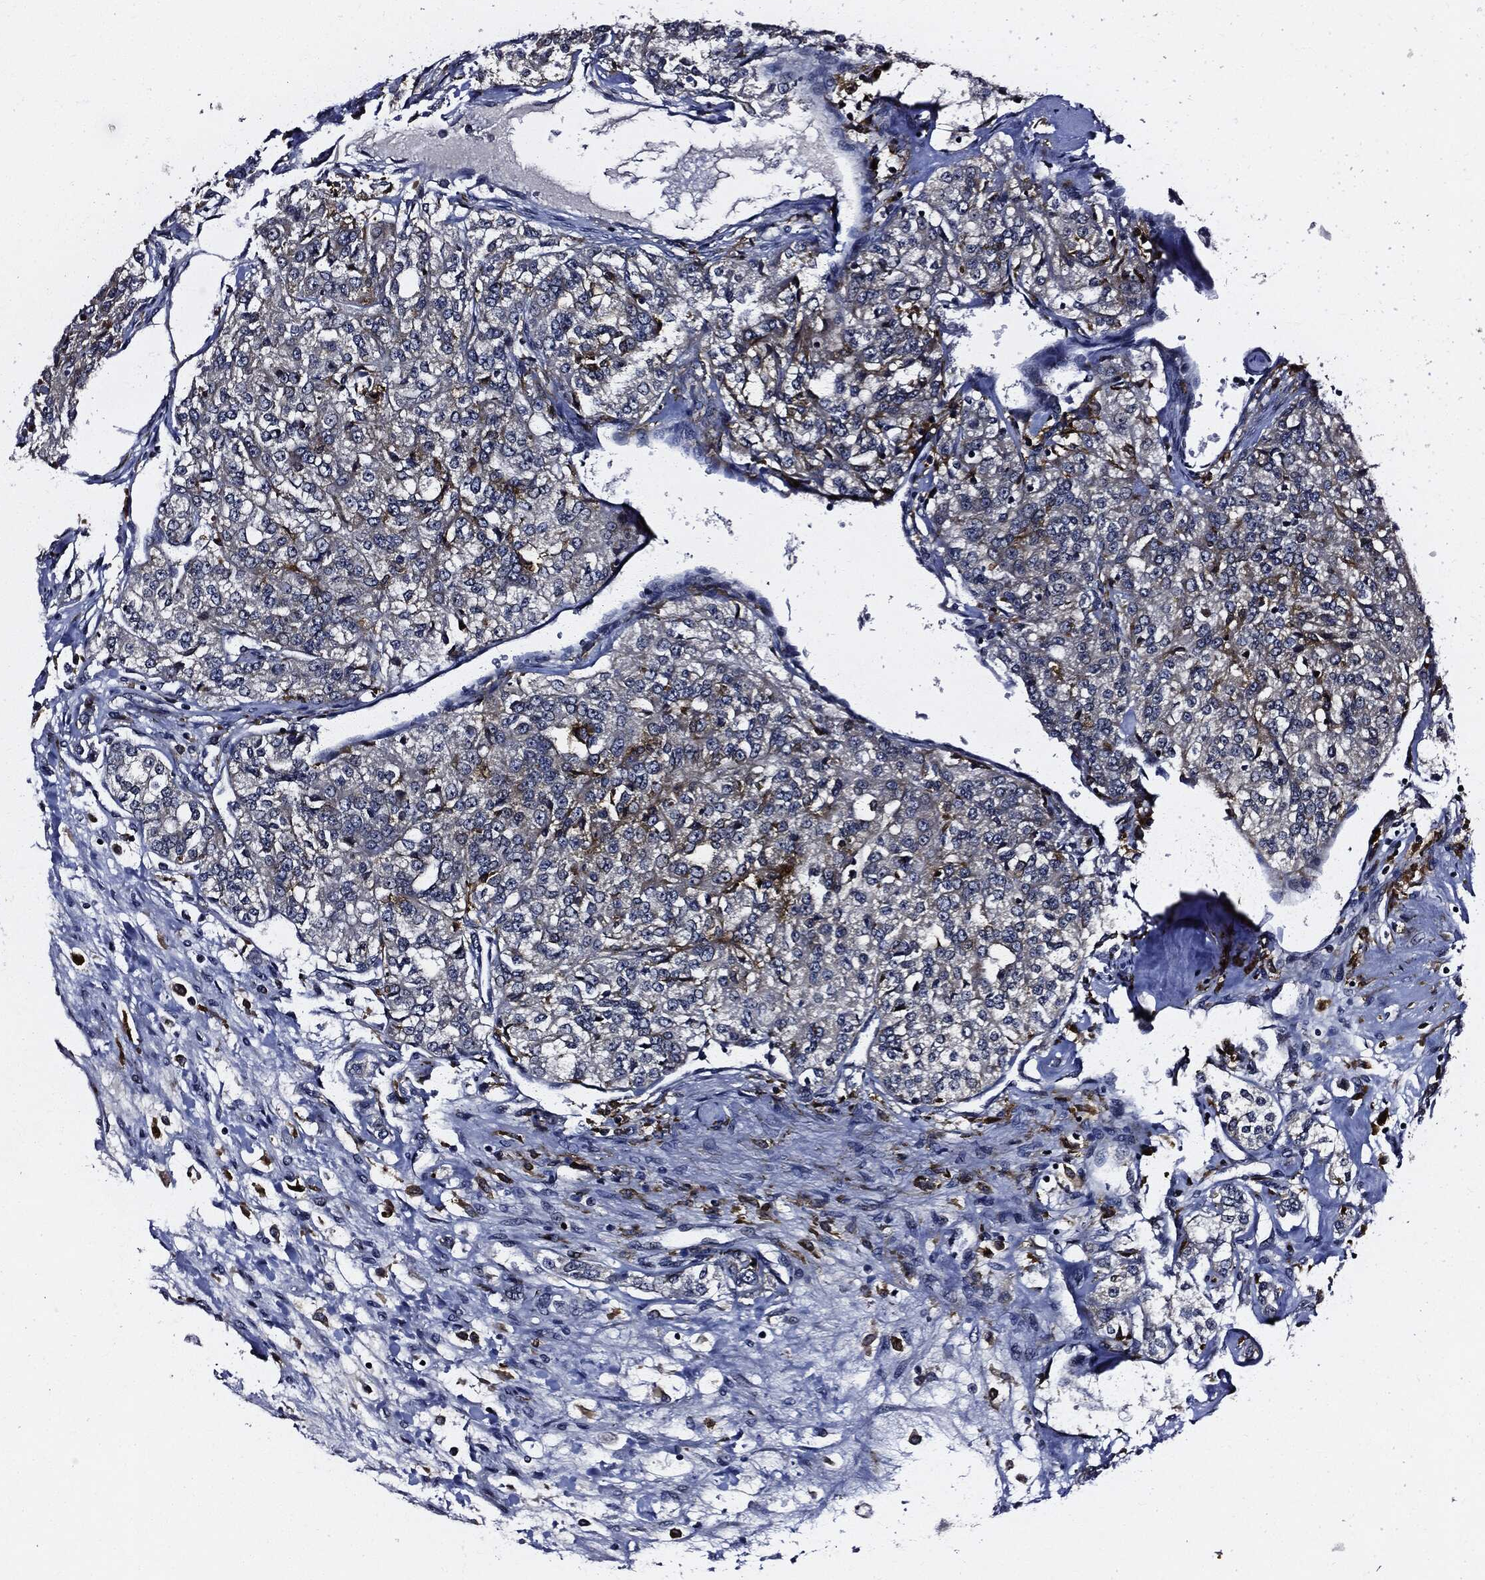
{"staining": {"intensity": "negative", "quantity": "none", "location": "none"}, "tissue": "renal cancer", "cell_type": "Tumor cells", "image_type": "cancer", "snomed": [{"axis": "morphology", "description": "Adenocarcinoma, NOS"}, {"axis": "topography", "description": "Kidney"}], "caption": "Immunohistochemistry of renal adenocarcinoma shows no expression in tumor cells.", "gene": "SUGT1", "patient": {"sex": "female", "age": 63}}